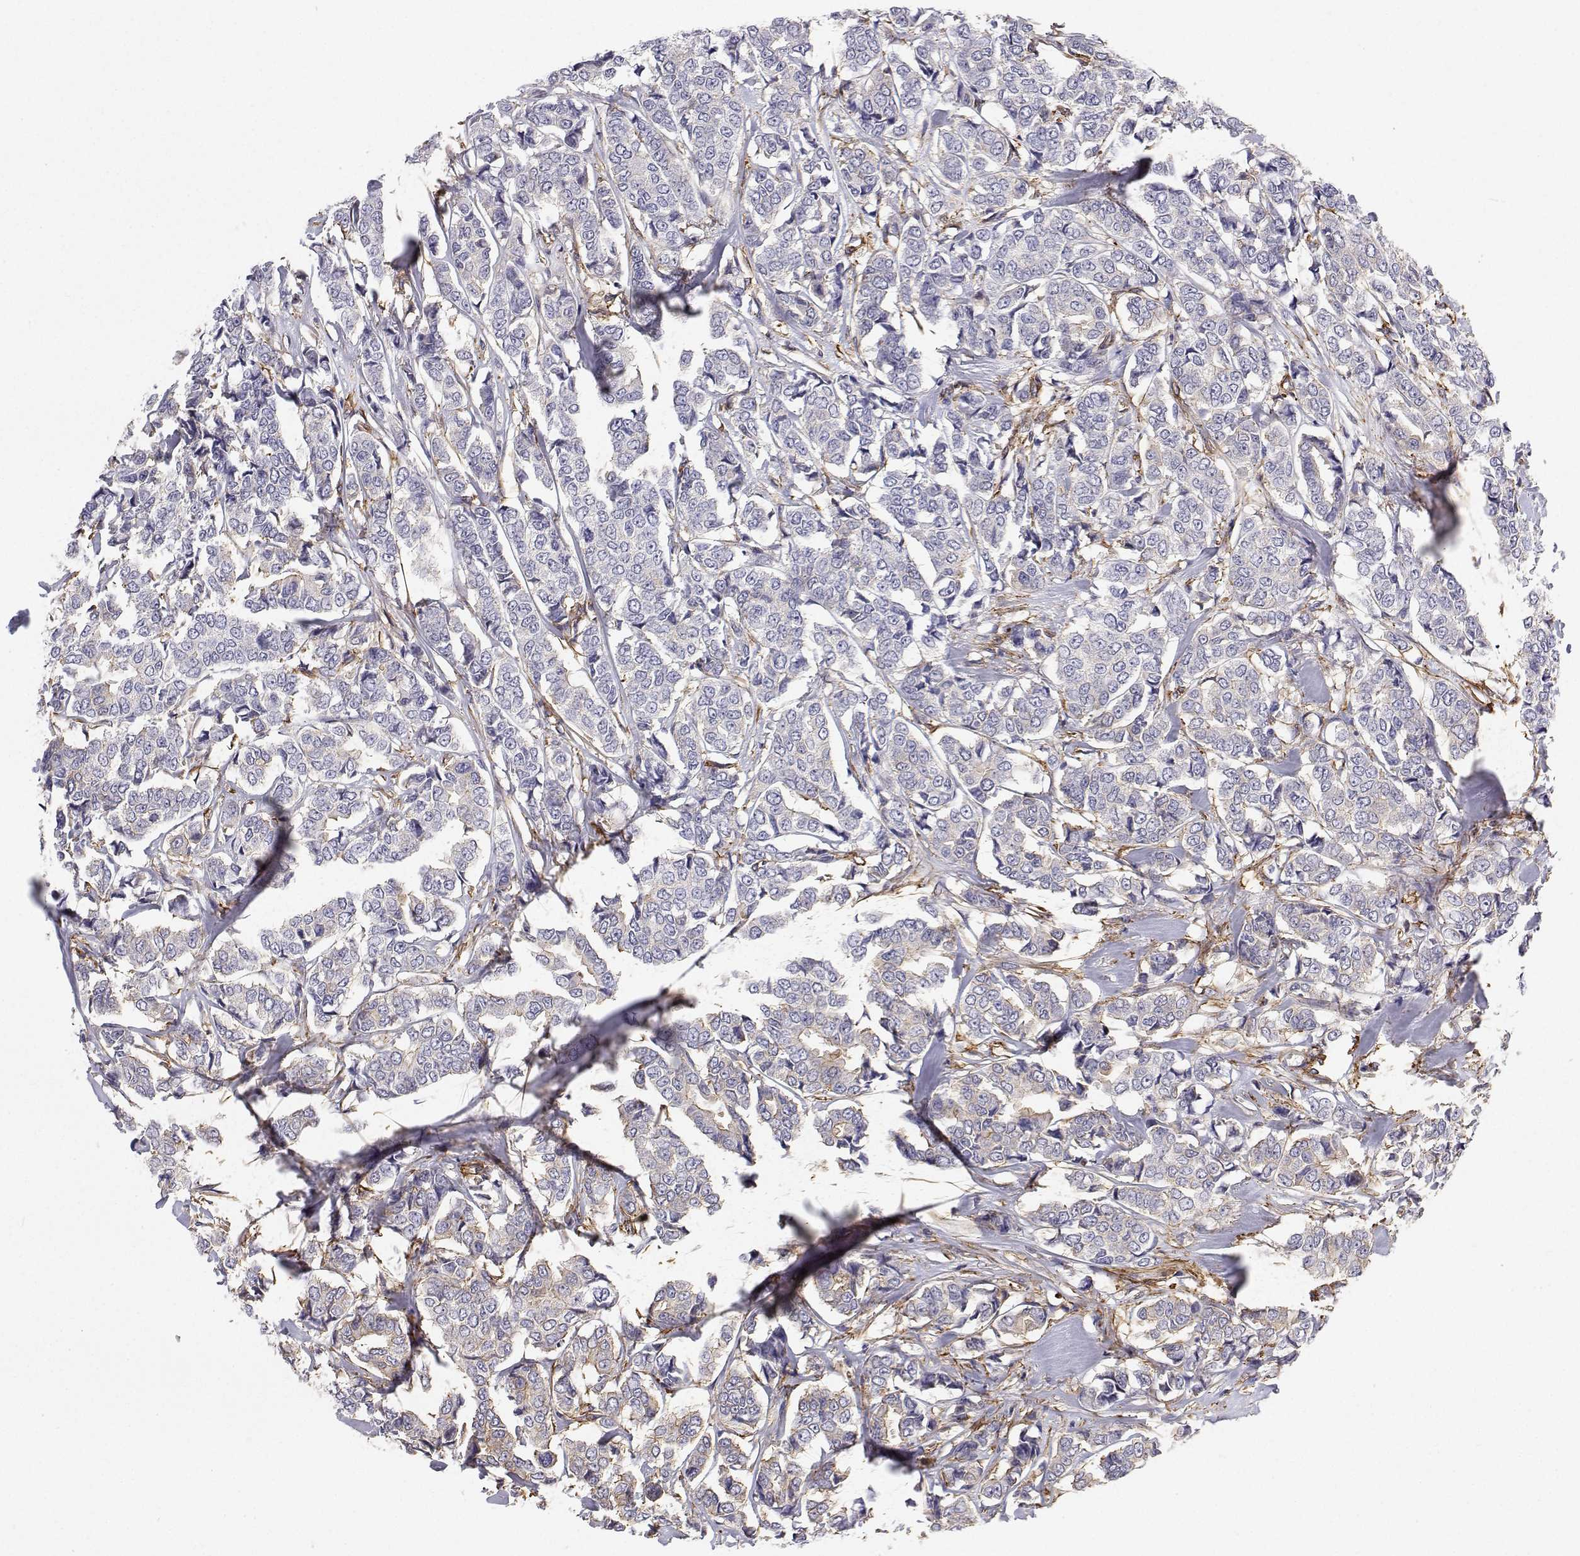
{"staining": {"intensity": "negative", "quantity": "none", "location": "none"}, "tissue": "breast cancer", "cell_type": "Tumor cells", "image_type": "cancer", "snomed": [{"axis": "morphology", "description": "Duct carcinoma"}, {"axis": "topography", "description": "Breast"}], "caption": "DAB immunohistochemical staining of human breast infiltrating ductal carcinoma displays no significant expression in tumor cells.", "gene": "MYH9", "patient": {"sex": "female", "age": 94}}